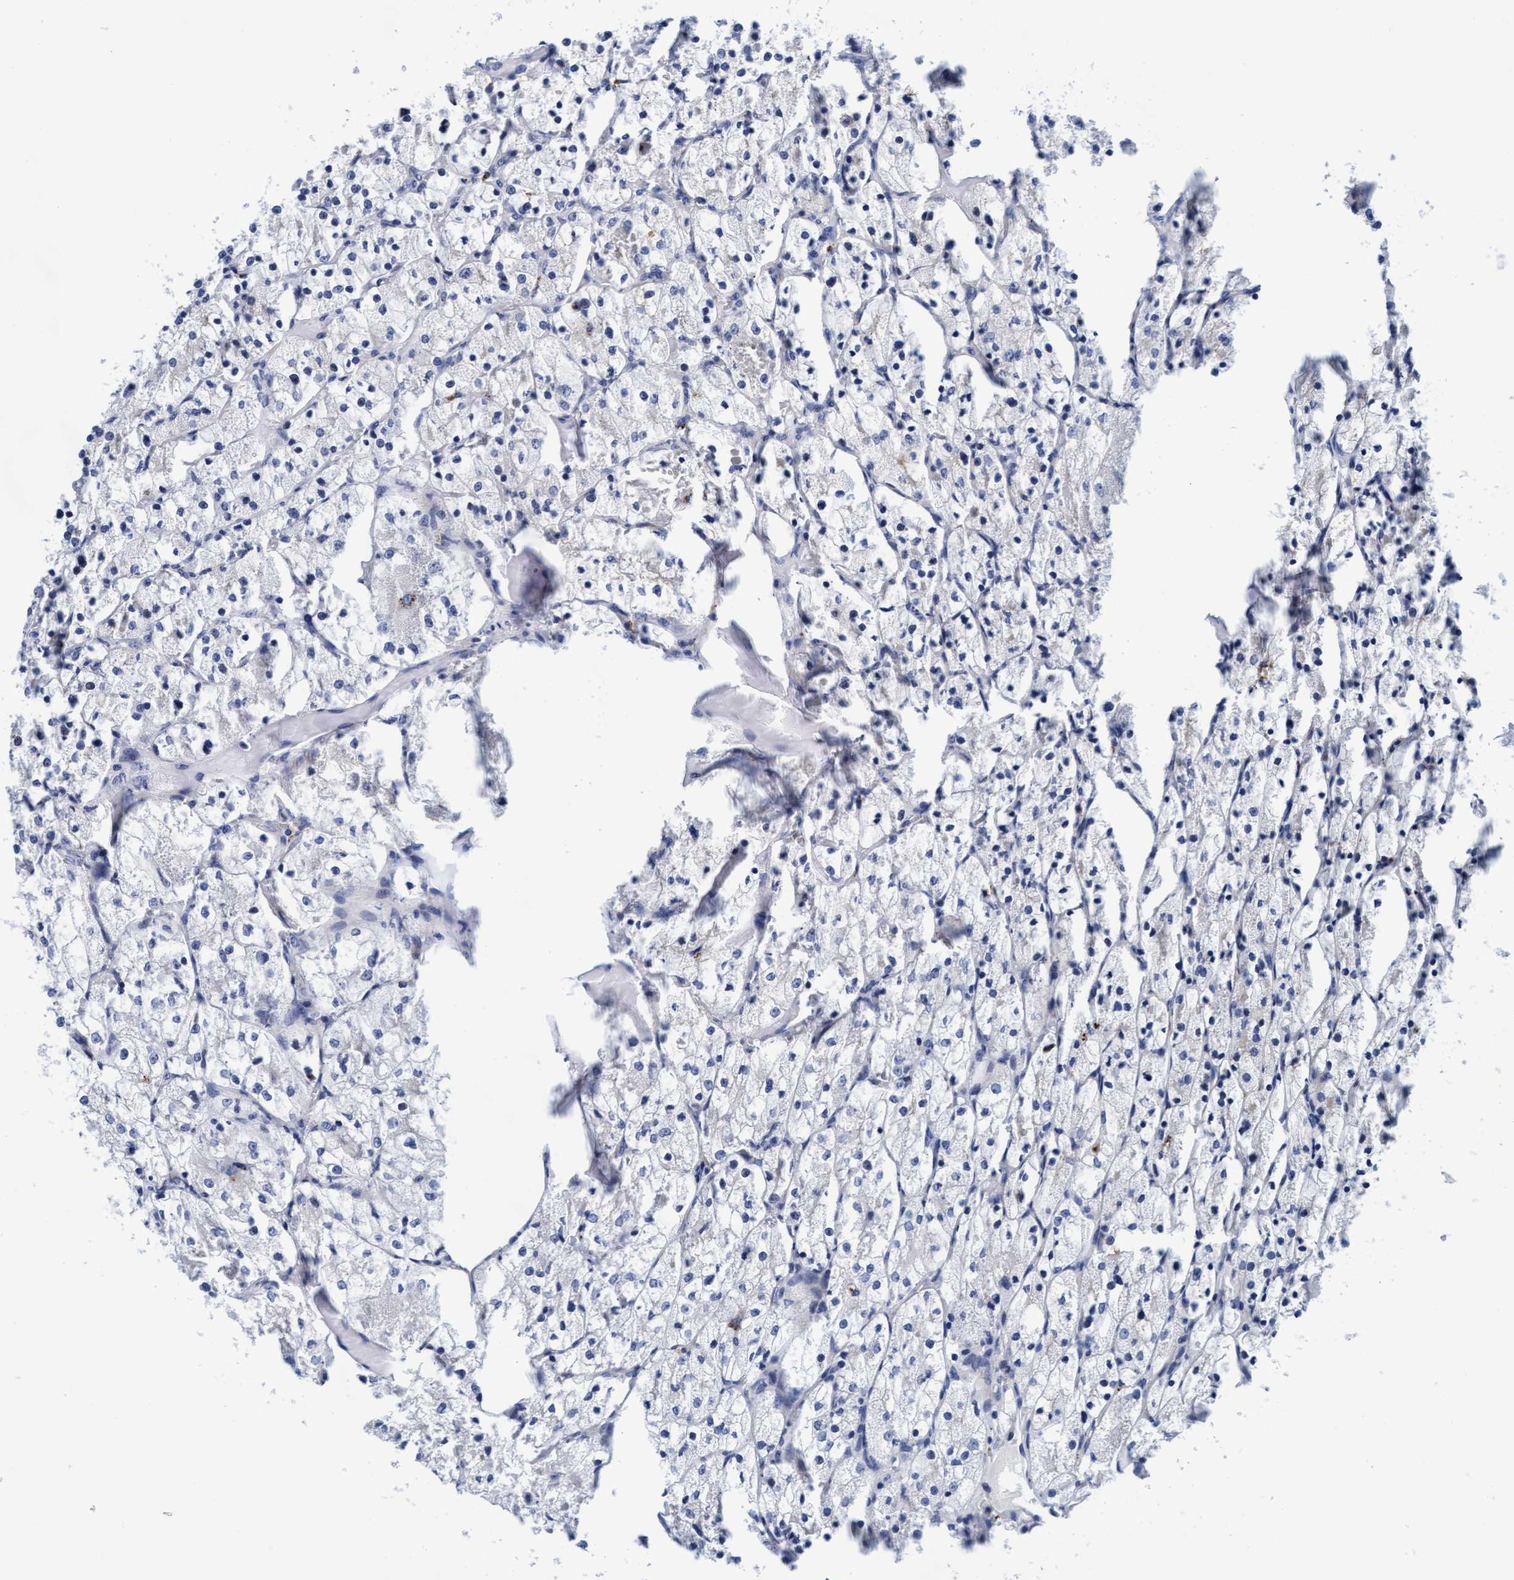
{"staining": {"intensity": "negative", "quantity": "none", "location": "none"}, "tissue": "renal cancer", "cell_type": "Tumor cells", "image_type": "cancer", "snomed": [{"axis": "morphology", "description": "Adenocarcinoma, NOS"}, {"axis": "topography", "description": "Kidney"}], "caption": "Micrograph shows no significant protein staining in tumor cells of renal cancer (adenocarcinoma).", "gene": "ARSG", "patient": {"sex": "female", "age": 69}}